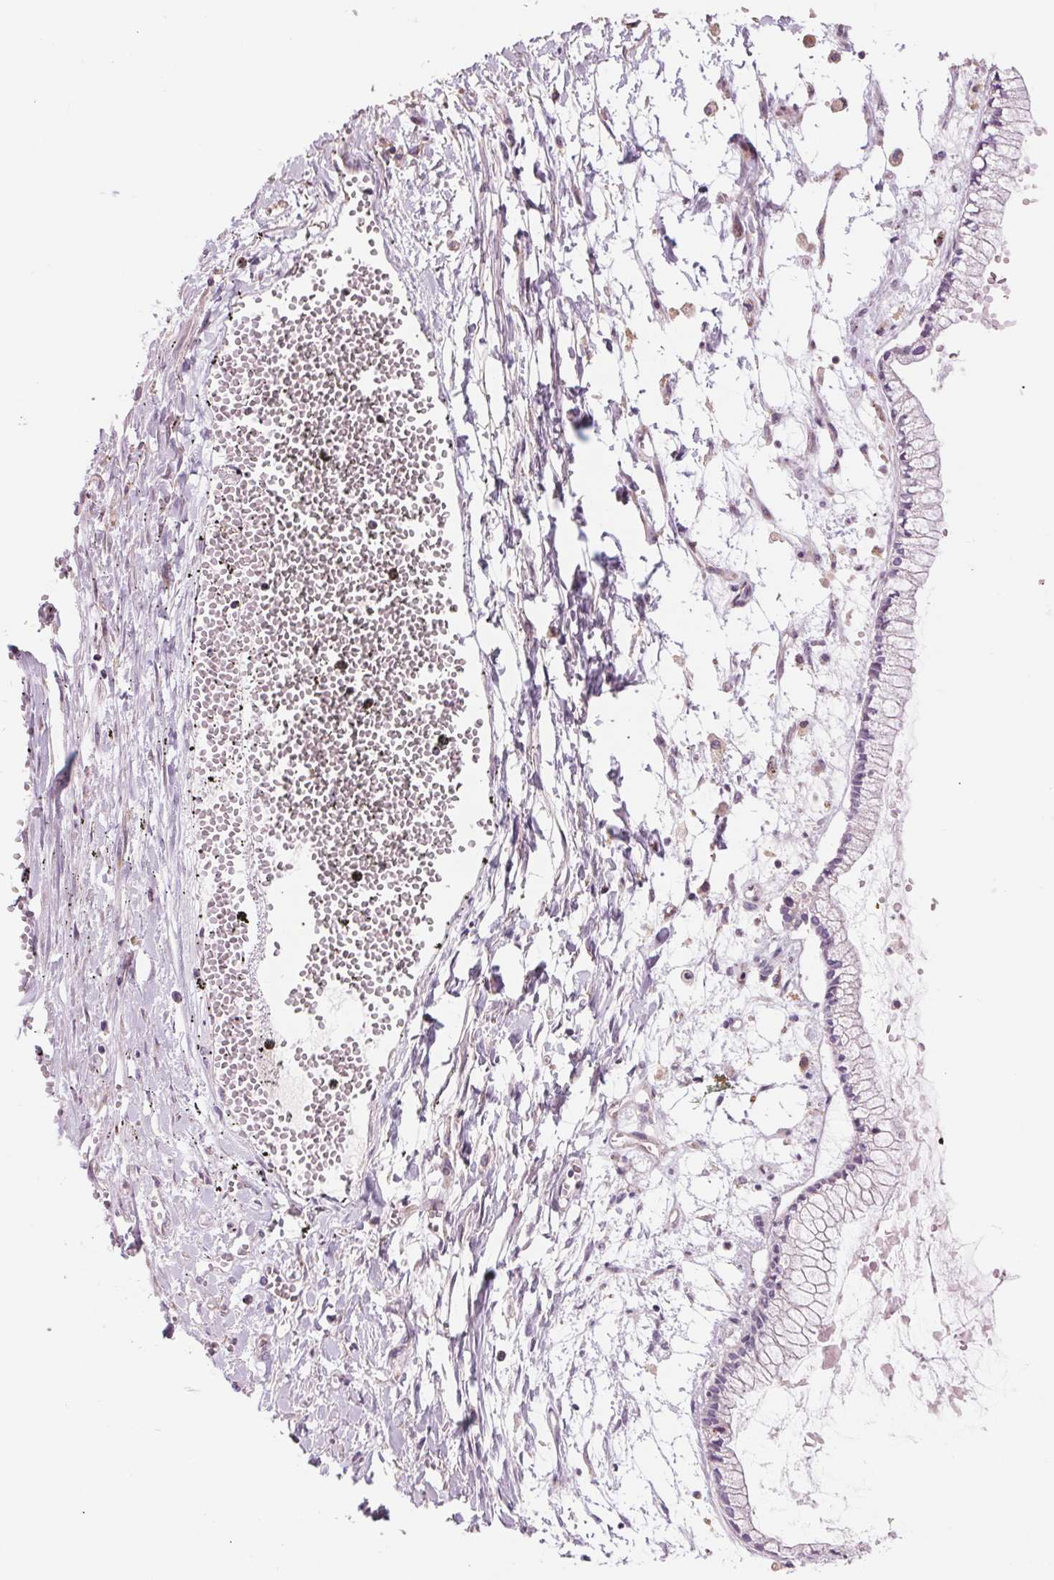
{"staining": {"intensity": "negative", "quantity": "none", "location": "none"}, "tissue": "ovarian cancer", "cell_type": "Tumor cells", "image_type": "cancer", "snomed": [{"axis": "morphology", "description": "Cystadenocarcinoma, mucinous, NOS"}, {"axis": "topography", "description": "Ovary"}], "caption": "This micrograph is of ovarian mucinous cystadenocarcinoma stained with immunohistochemistry (IHC) to label a protein in brown with the nuclei are counter-stained blue. There is no staining in tumor cells.", "gene": "SAMD5", "patient": {"sex": "female", "age": 67}}